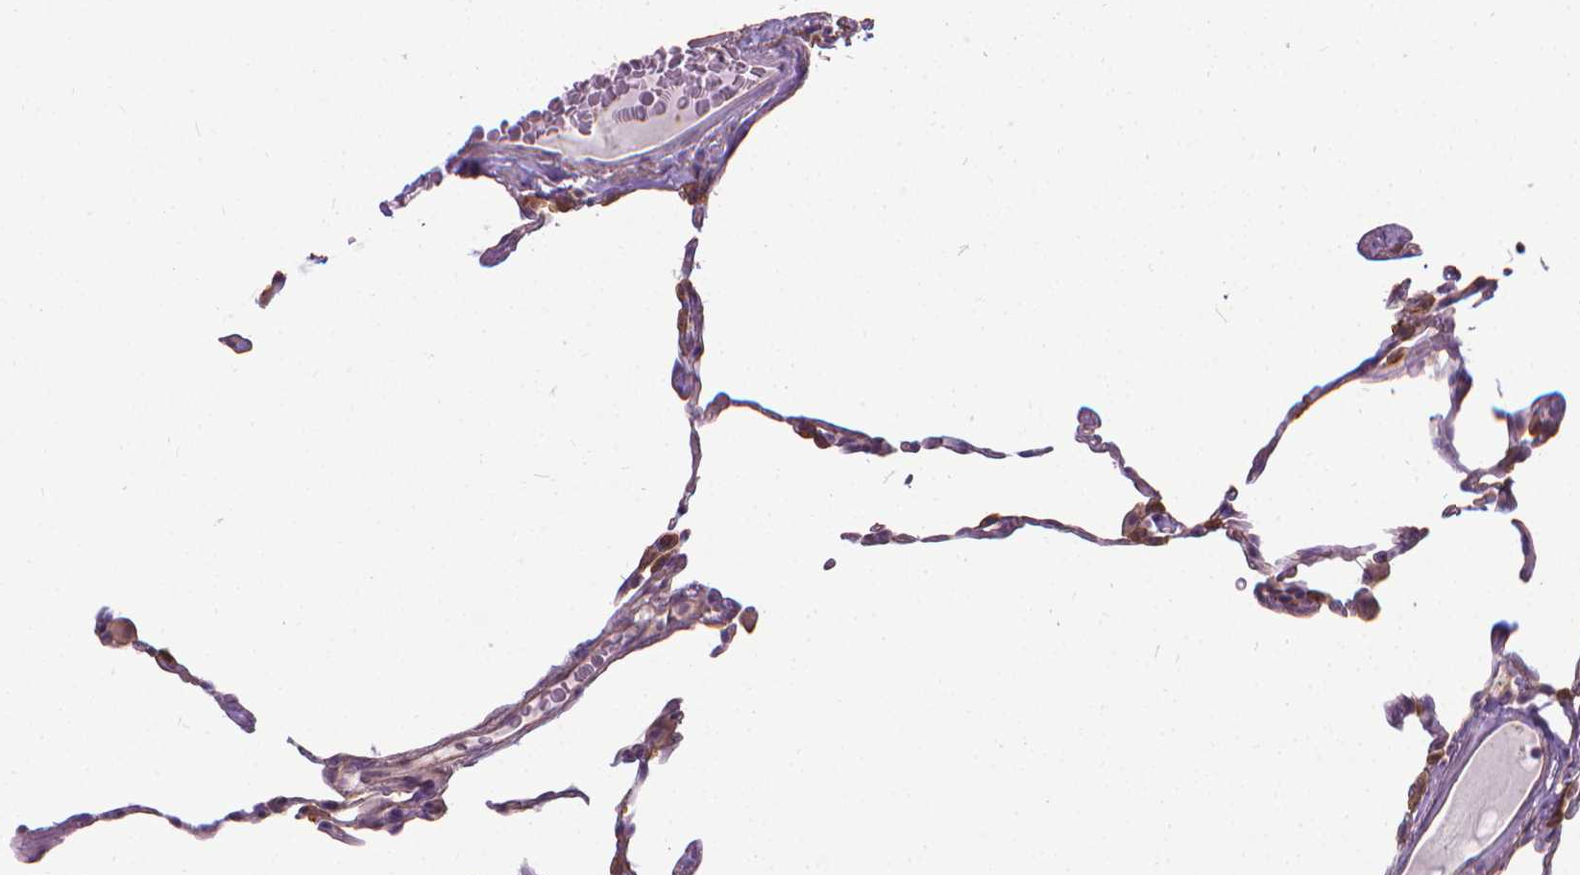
{"staining": {"intensity": "moderate", "quantity": "25%-75%", "location": "cytoplasmic/membranous"}, "tissue": "lung", "cell_type": "Alveolar cells", "image_type": "normal", "snomed": [{"axis": "morphology", "description": "Normal tissue, NOS"}, {"axis": "topography", "description": "Lung"}], "caption": "Immunohistochemical staining of normal lung demonstrates 25%-75% levels of moderate cytoplasmic/membranous protein expression in approximately 25%-75% of alveolar cells.", "gene": "CFAP299", "patient": {"sex": "female", "age": 57}}